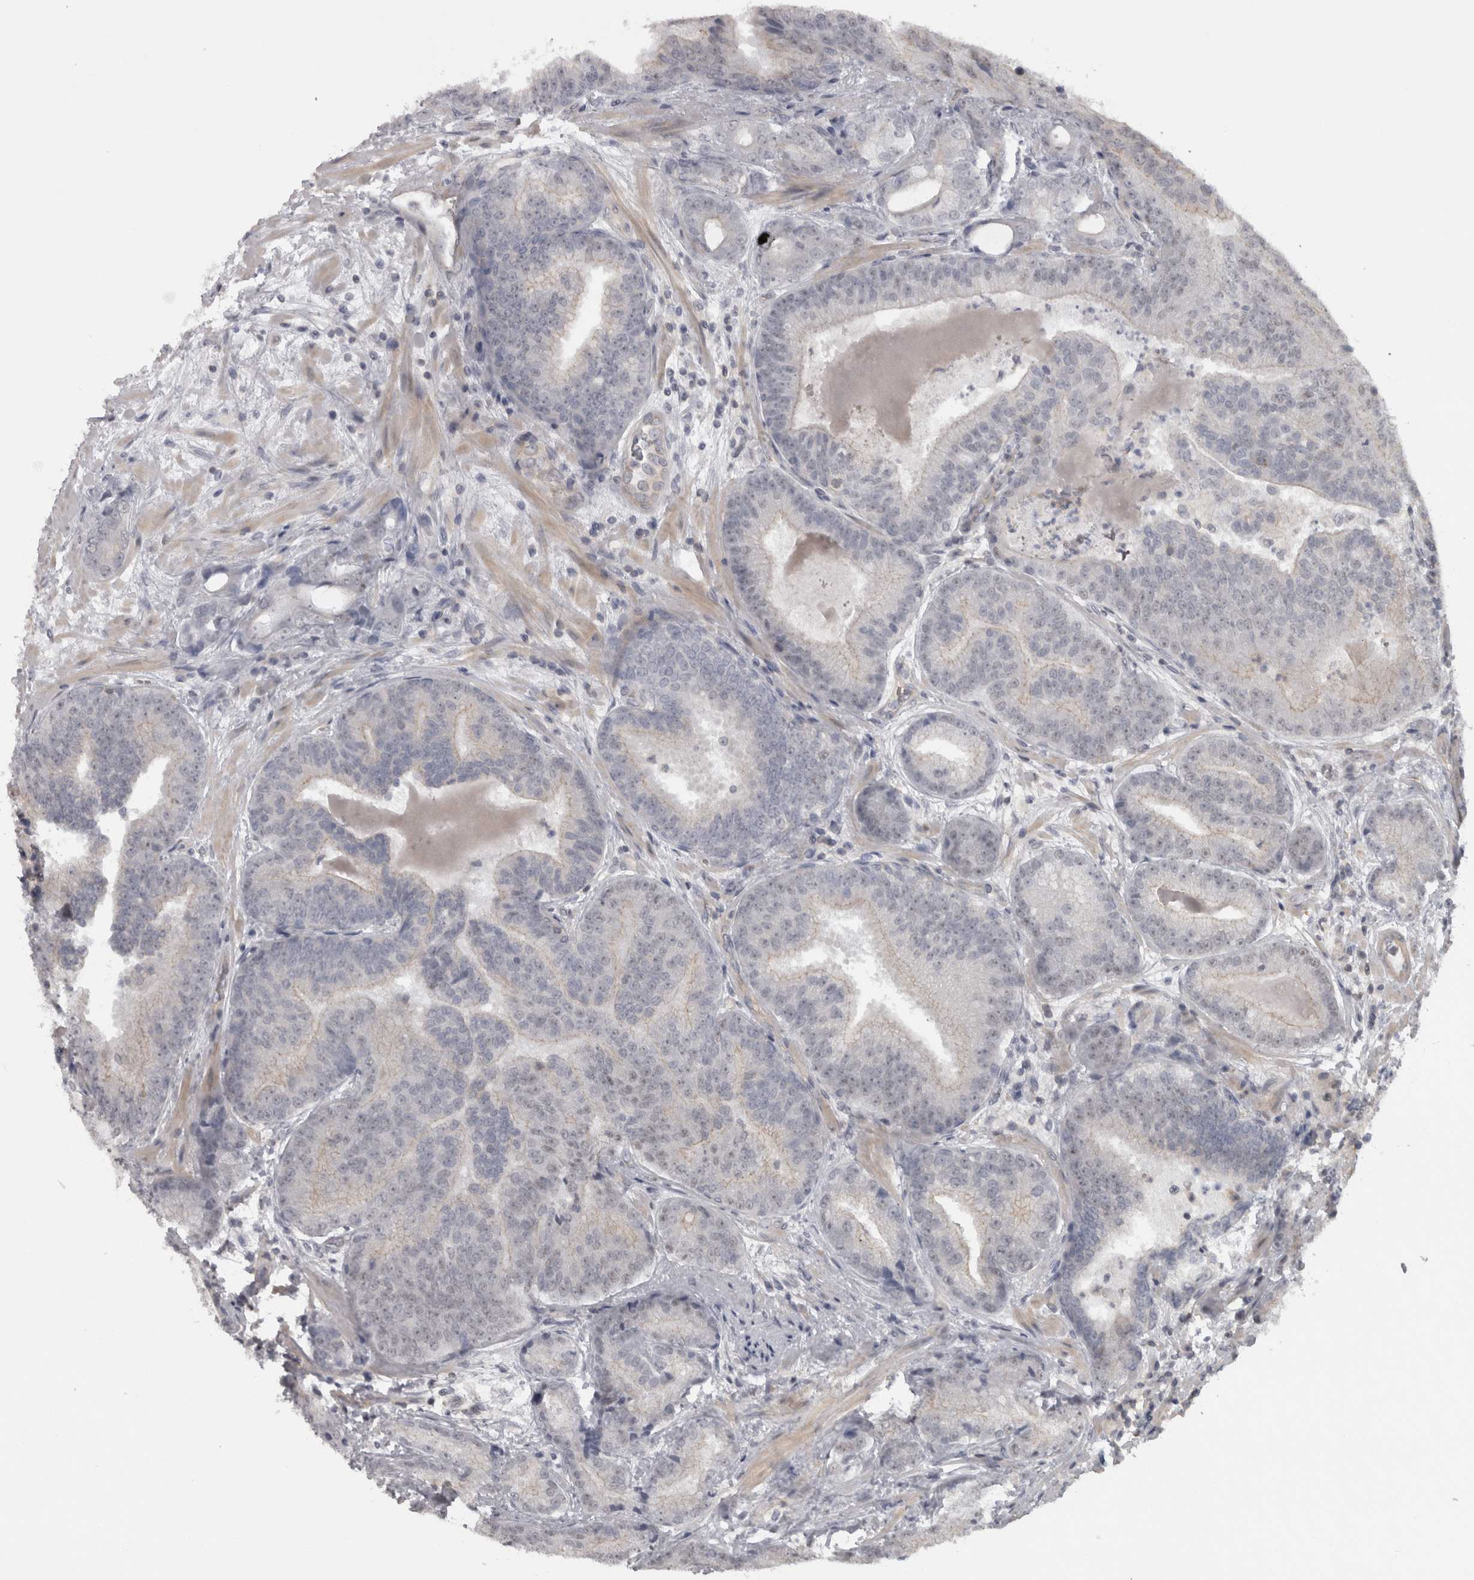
{"staining": {"intensity": "negative", "quantity": "none", "location": "none"}, "tissue": "prostate cancer", "cell_type": "Tumor cells", "image_type": "cancer", "snomed": [{"axis": "morphology", "description": "Adenocarcinoma, High grade"}, {"axis": "topography", "description": "Prostate"}], "caption": "Tumor cells are negative for brown protein staining in prostate cancer.", "gene": "PPP1R12B", "patient": {"sex": "male", "age": 55}}